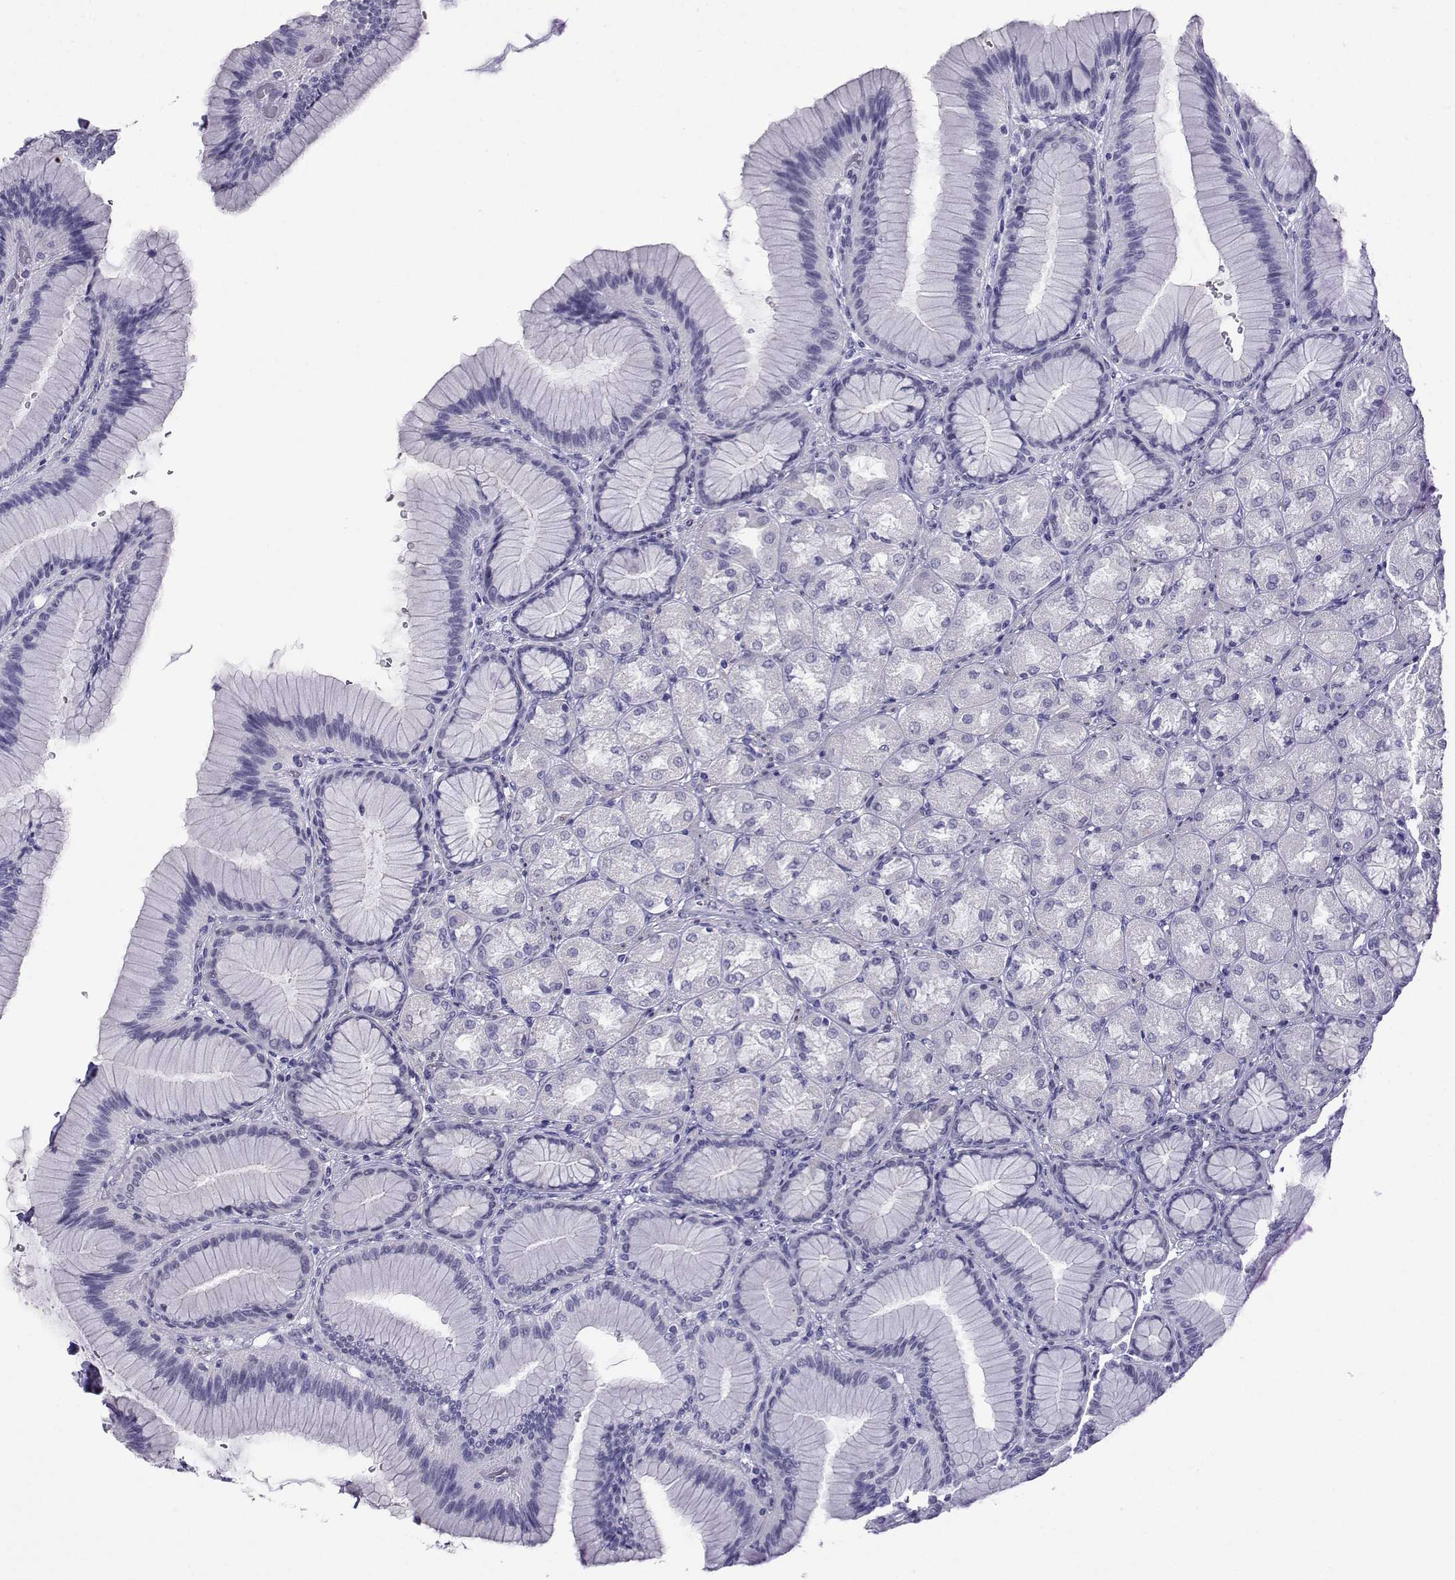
{"staining": {"intensity": "negative", "quantity": "none", "location": "none"}, "tissue": "stomach", "cell_type": "Glandular cells", "image_type": "normal", "snomed": [{"axis": "morphology", "description": "Normal tissue, NOS"}, {"axis": "morphology", "description": "Adenocarcinoma, NOS"}, {"axis": "morphology", "description": "Adenocarcinoma, High grade"}, {"axis": "topography", "description": "Stomach, upper"}, {"axis": "topography", "description": "Stomach"}], "caption": "This is an IHC micrograph of benign stomach. There is no staining in glandular cells.", "gene": "KIF17", "patient": {"sex": "female", "age": 65}}